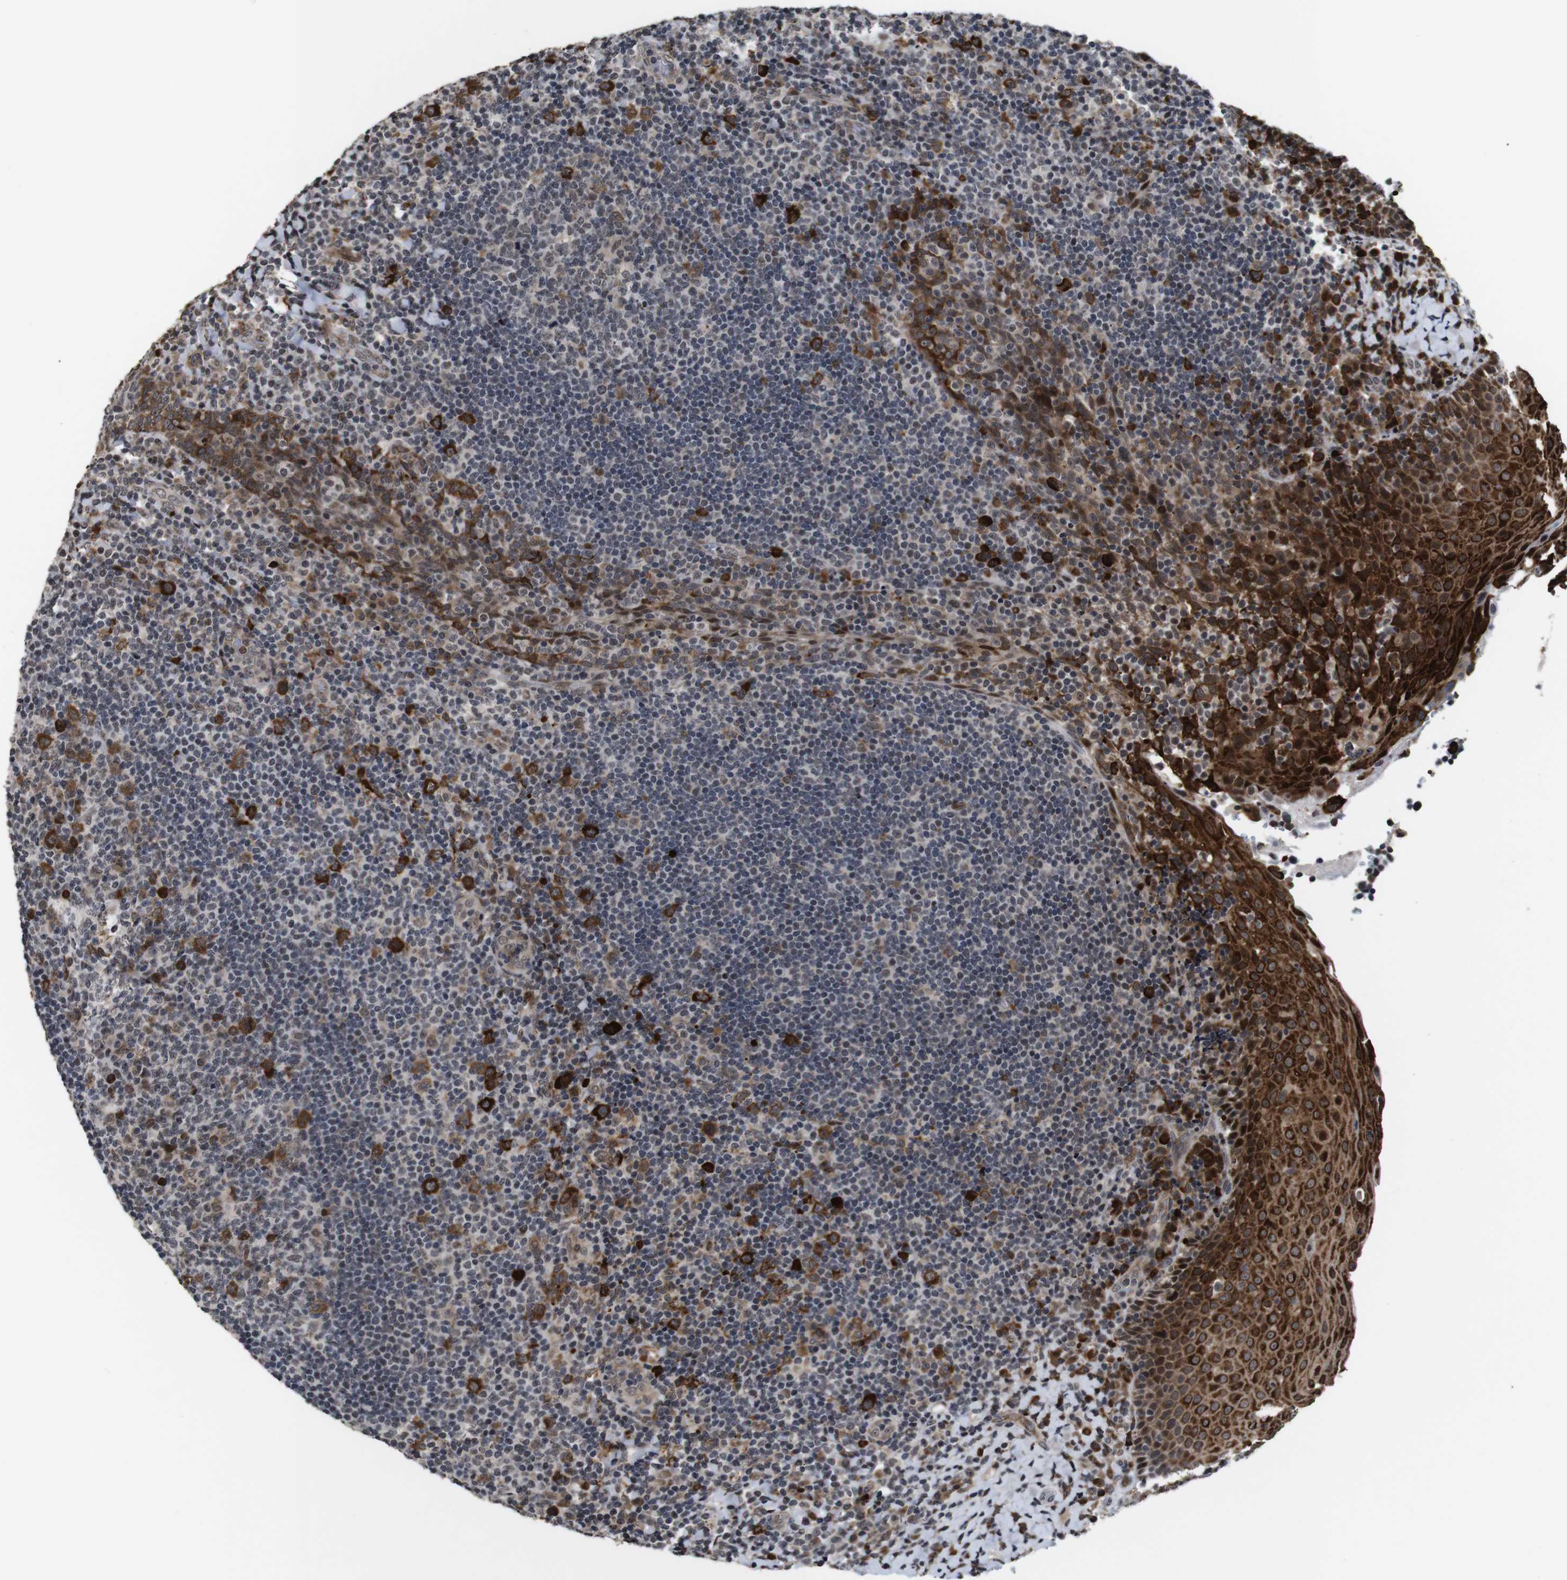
{"staining": {"intensity": "strong", "quantity": "25%-75%", "location": "cytoplasmic/membranous"}, "tissue": "tonsil", "cell_type": "Germinal center cells", "image_type": "normal", "snomed": [{"axis": "morphology", "description": "Normal tissue, NOS"}, {"axis": "topography", "description": "Tonsil"}], "caption": "Immunohistochemistry photomicrograph of unremarkable tonsil stained for a protein (brown), which reveals high levels of strong cytoplasmic/membranous staining in approximately 25%-75% of germinal center cells.", "gene": "EIF4G1", "patient": {"sex": "male", "age": 17}}